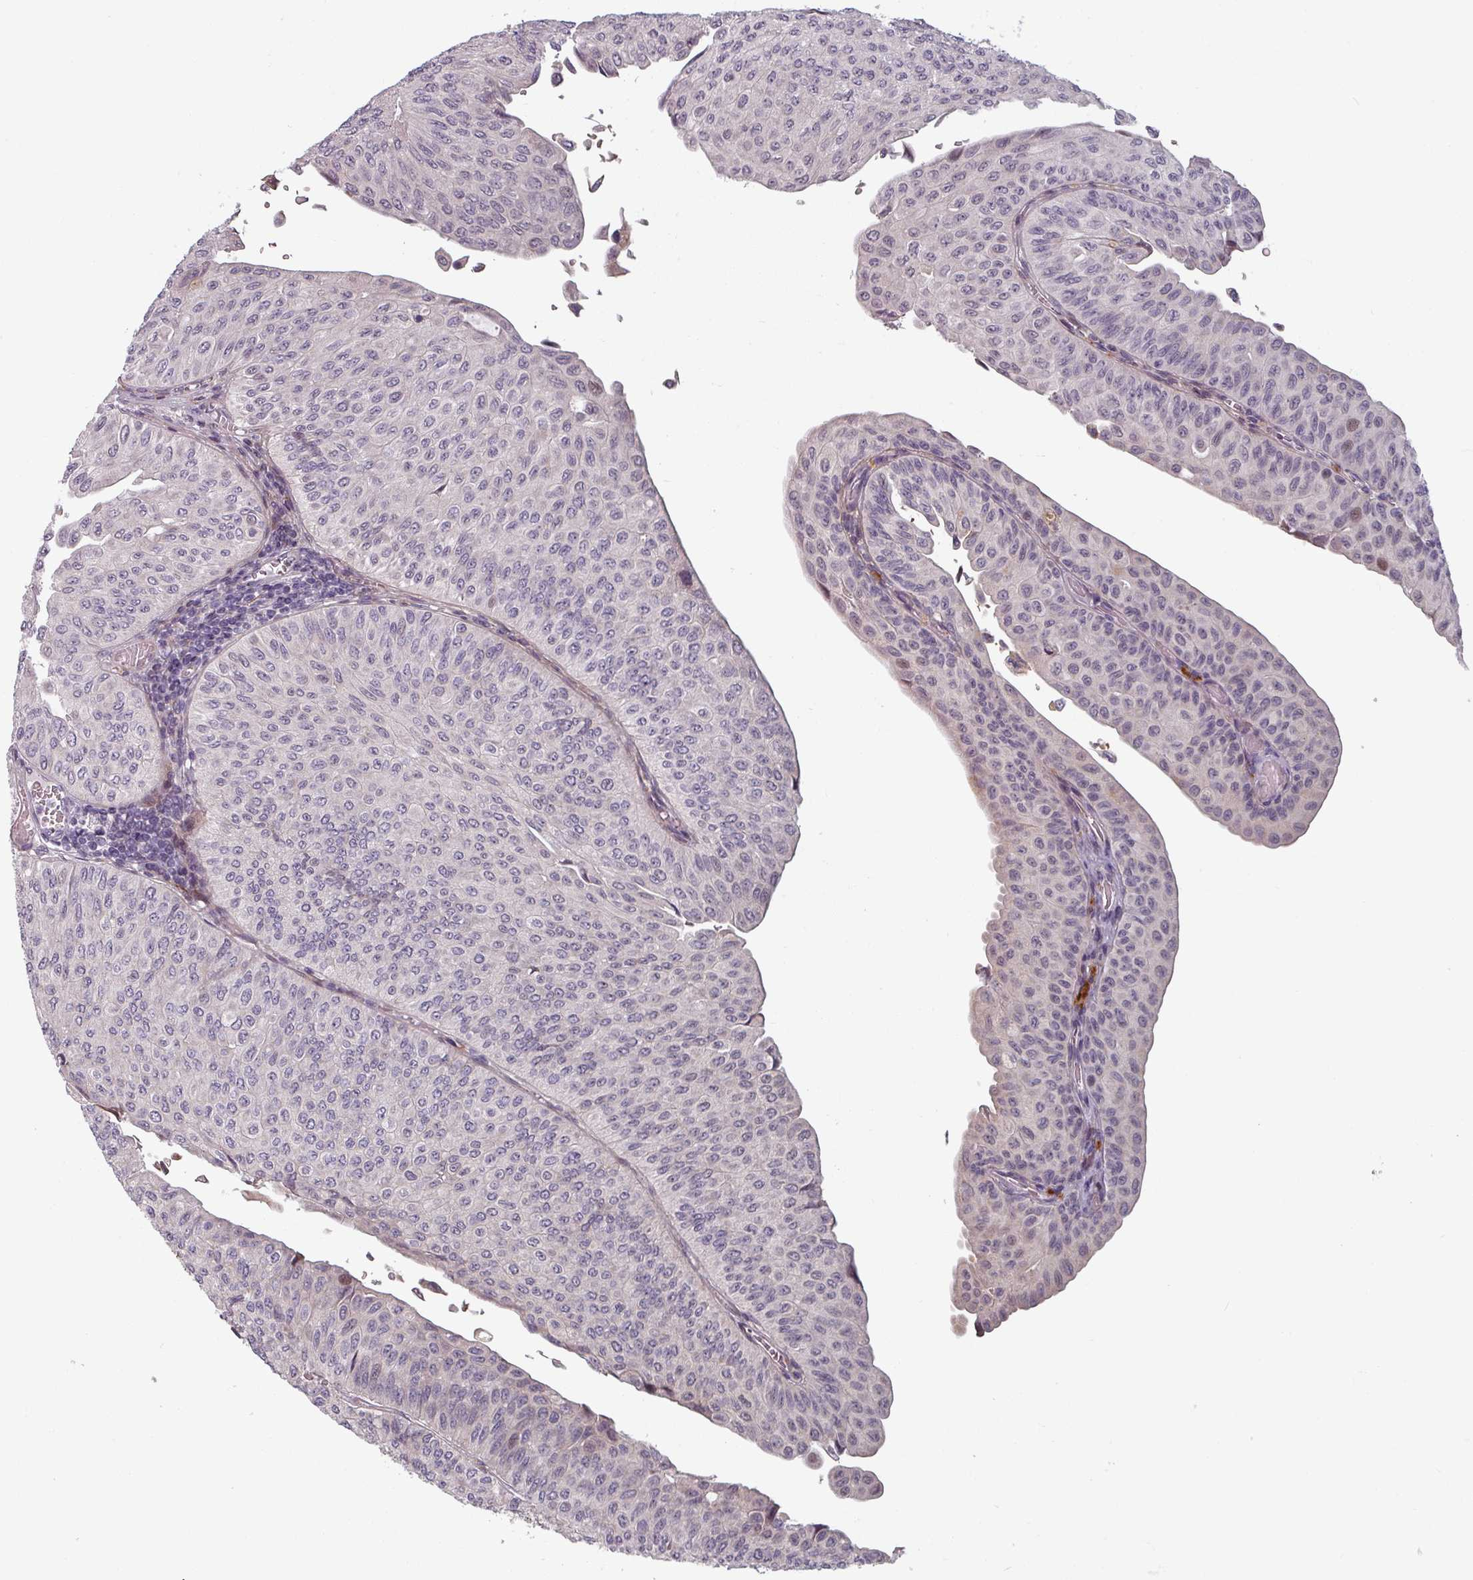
{"staining": {"intensity": "negative", "quantity": "none", "location": "none"}, "tissue": "urothelial cancer", "cell_type": "Tumor cells", "image_type": "cancer", "snomed": [{"axis": "morphology", "description": "Urothelial carcinoma, NOS"}, {"axis": "topography", "description": "Urinary bladder"}], "caption": "Immunohistochemistry of transitional cell carcinoma reveals no staining in tumor cells.", "gene": "CYB5RL", "patient": {"sex": "male", "age": 59}}